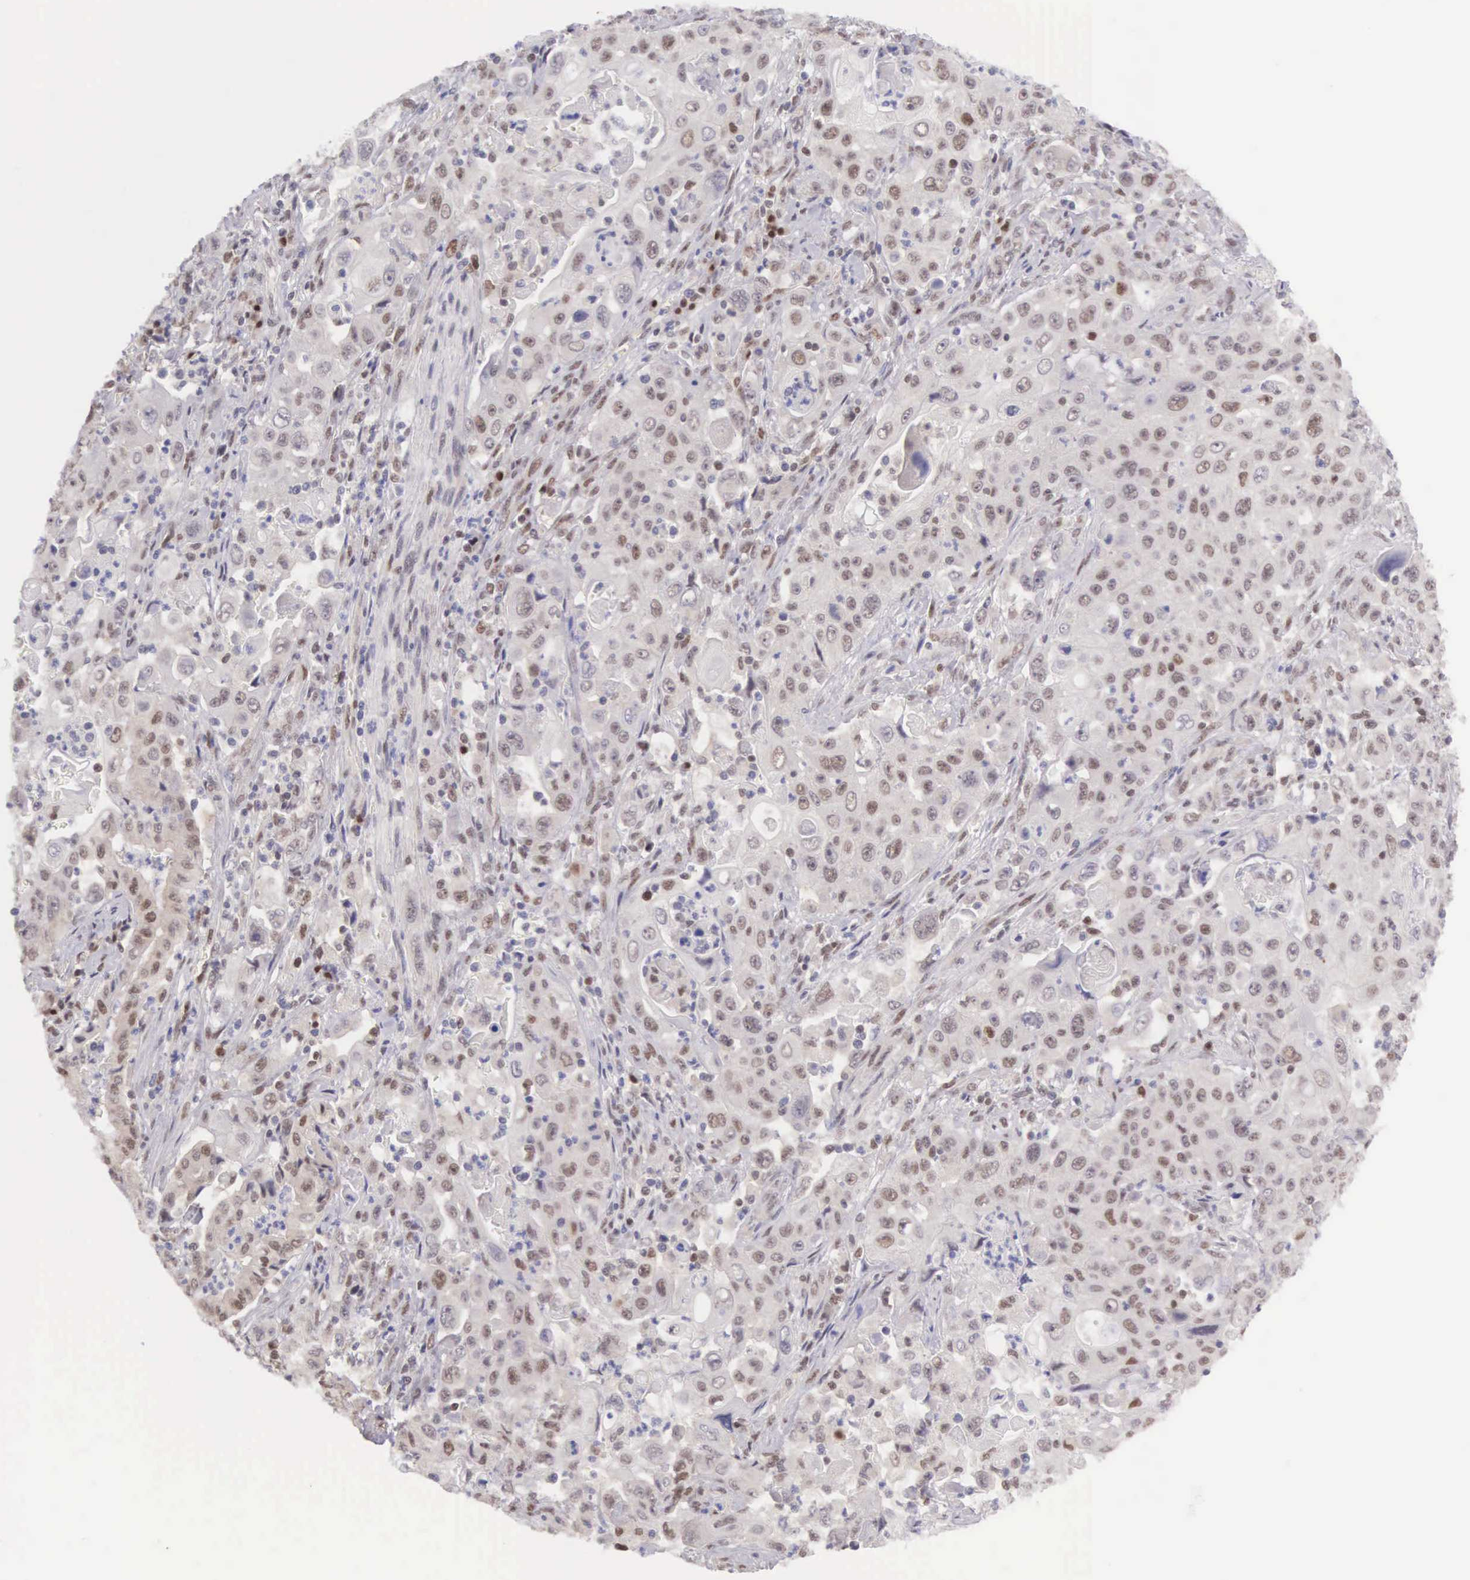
{"staining": {"intensity": "weak", "quantity": "25%-75%", "location": "nuclear"}, "tissue": "pancreatic cancer", "cell_type": "Tumor cells", "image_type": "cancer", "snomed": [{"axis": "morphology", "description": "Adenocarcinoma, NOS"}, {"axis": "topography", "description": "Pancreas"}], "caption": "Protein expression analysis of human pancreatic adenocarcinoma reveals weak nuclear expression in about 25%-75% of tumor cells.", "gene": "CCDC117", "patient": {"sex": "male", "age": 70}}